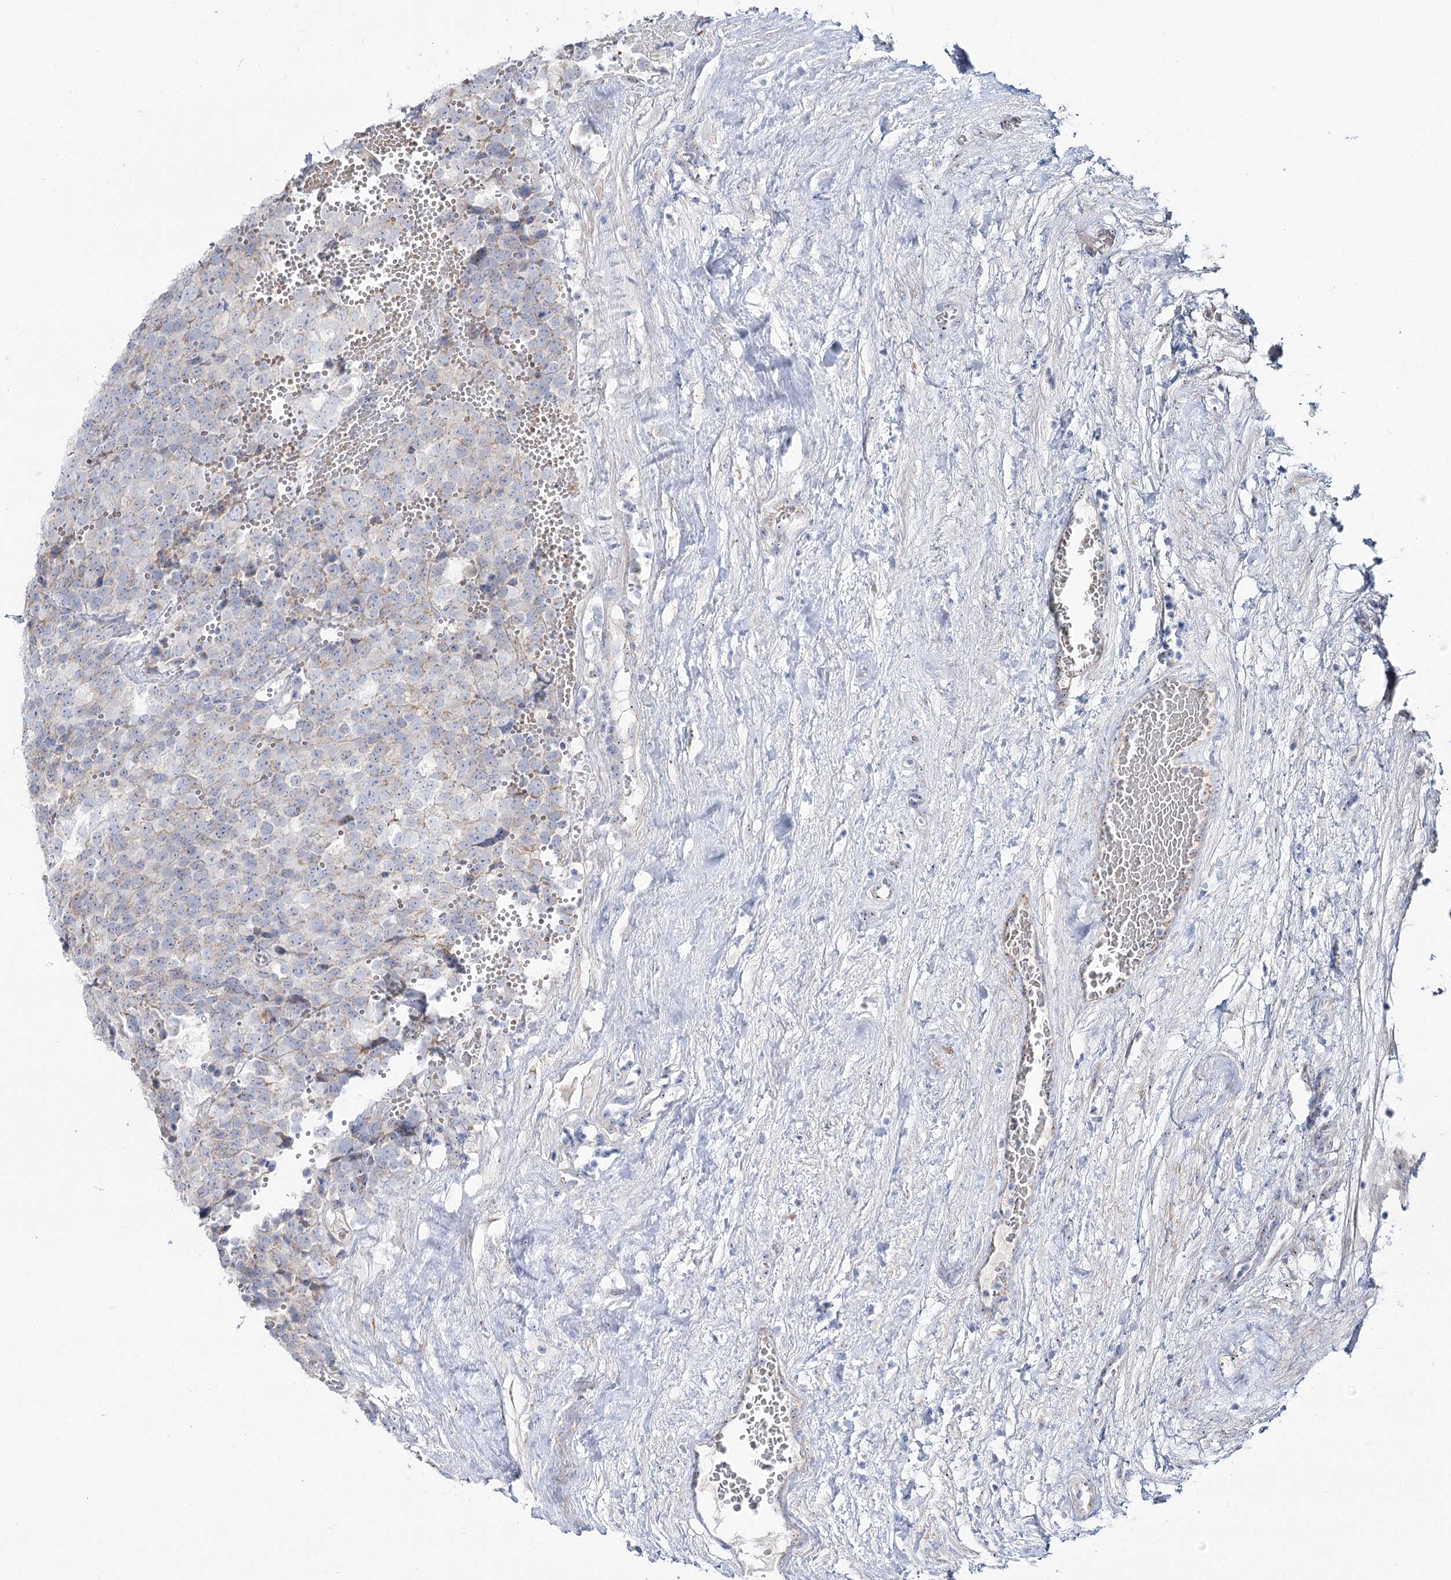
{"staining": {"intensity": "weak", "quantity": "<25%", "location": "cytoplasmic/membranous"}, "tissue": "testis cancer", "cell_type": "Tumor cells", "image_type": "cancer", "snomed": [{"axis": "morphology", "description": "Seminoma, NOS"}, {"axis": "topography", "description": "Testis"}], "caption": "A histopathology image of testis seminoma stained for a protein displays no brown staining in tumor cells.", "gene": "SUOX", "patient": {"sex": "male", "age": 71}}